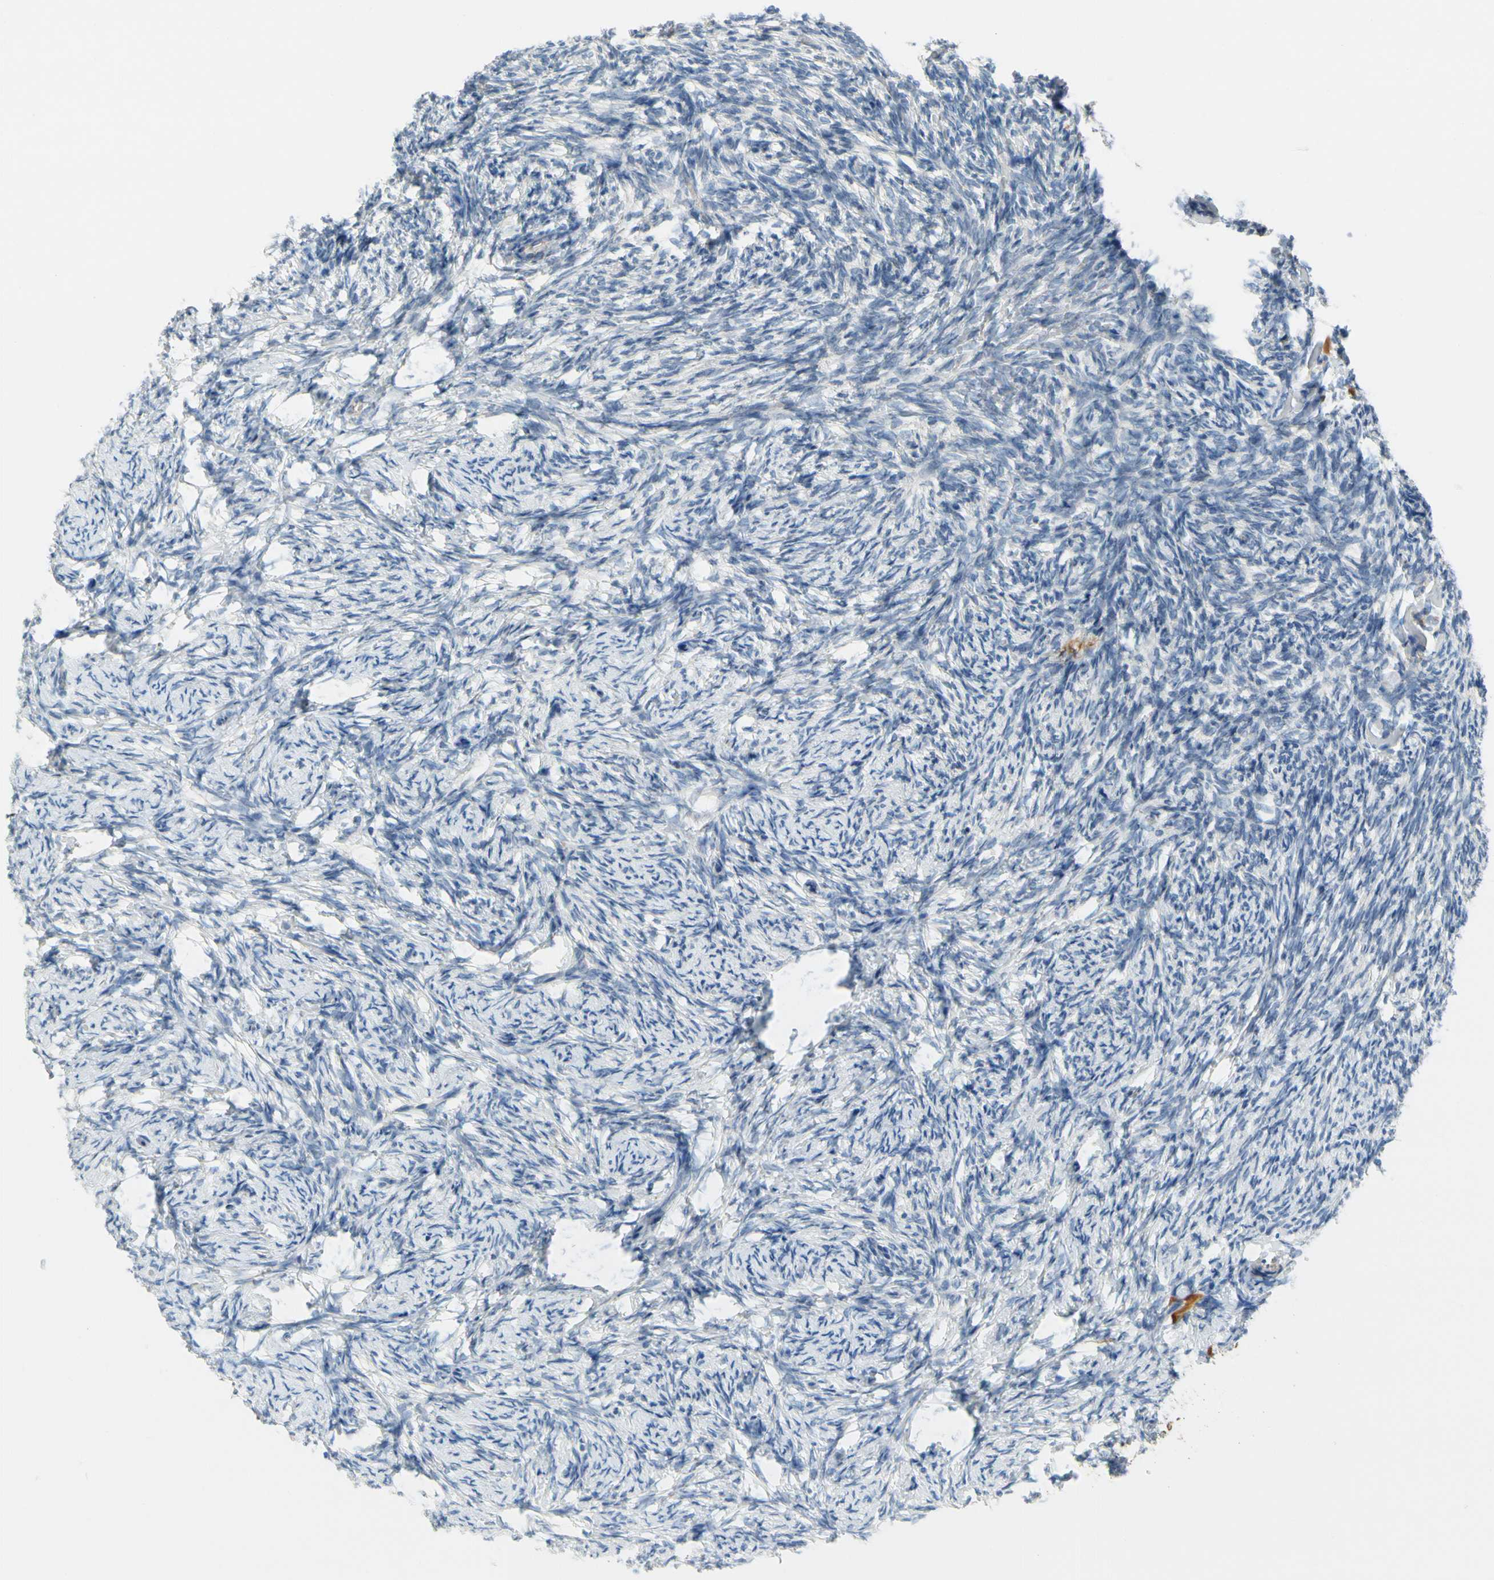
{"staining": {"intensity": "negative", "quantity": "none", "location": "none"}, "tissue": "ovary", "cell_type": "Follicle cells", "image_type": "normal", "snomed": [{"axis": "morphology", "description": "Normal tissue, NOS"}, {"axis": "topography", "description": "Ovary"}], "caption": "IHC photomicrograph of benign ovary: human ovary stained with DAB (3,3'-diaminobenzidine) displays no significant protein positivity in follicle cells.", "gene": "CNDP1", "patient": {"sex": "female", "age": 60}}